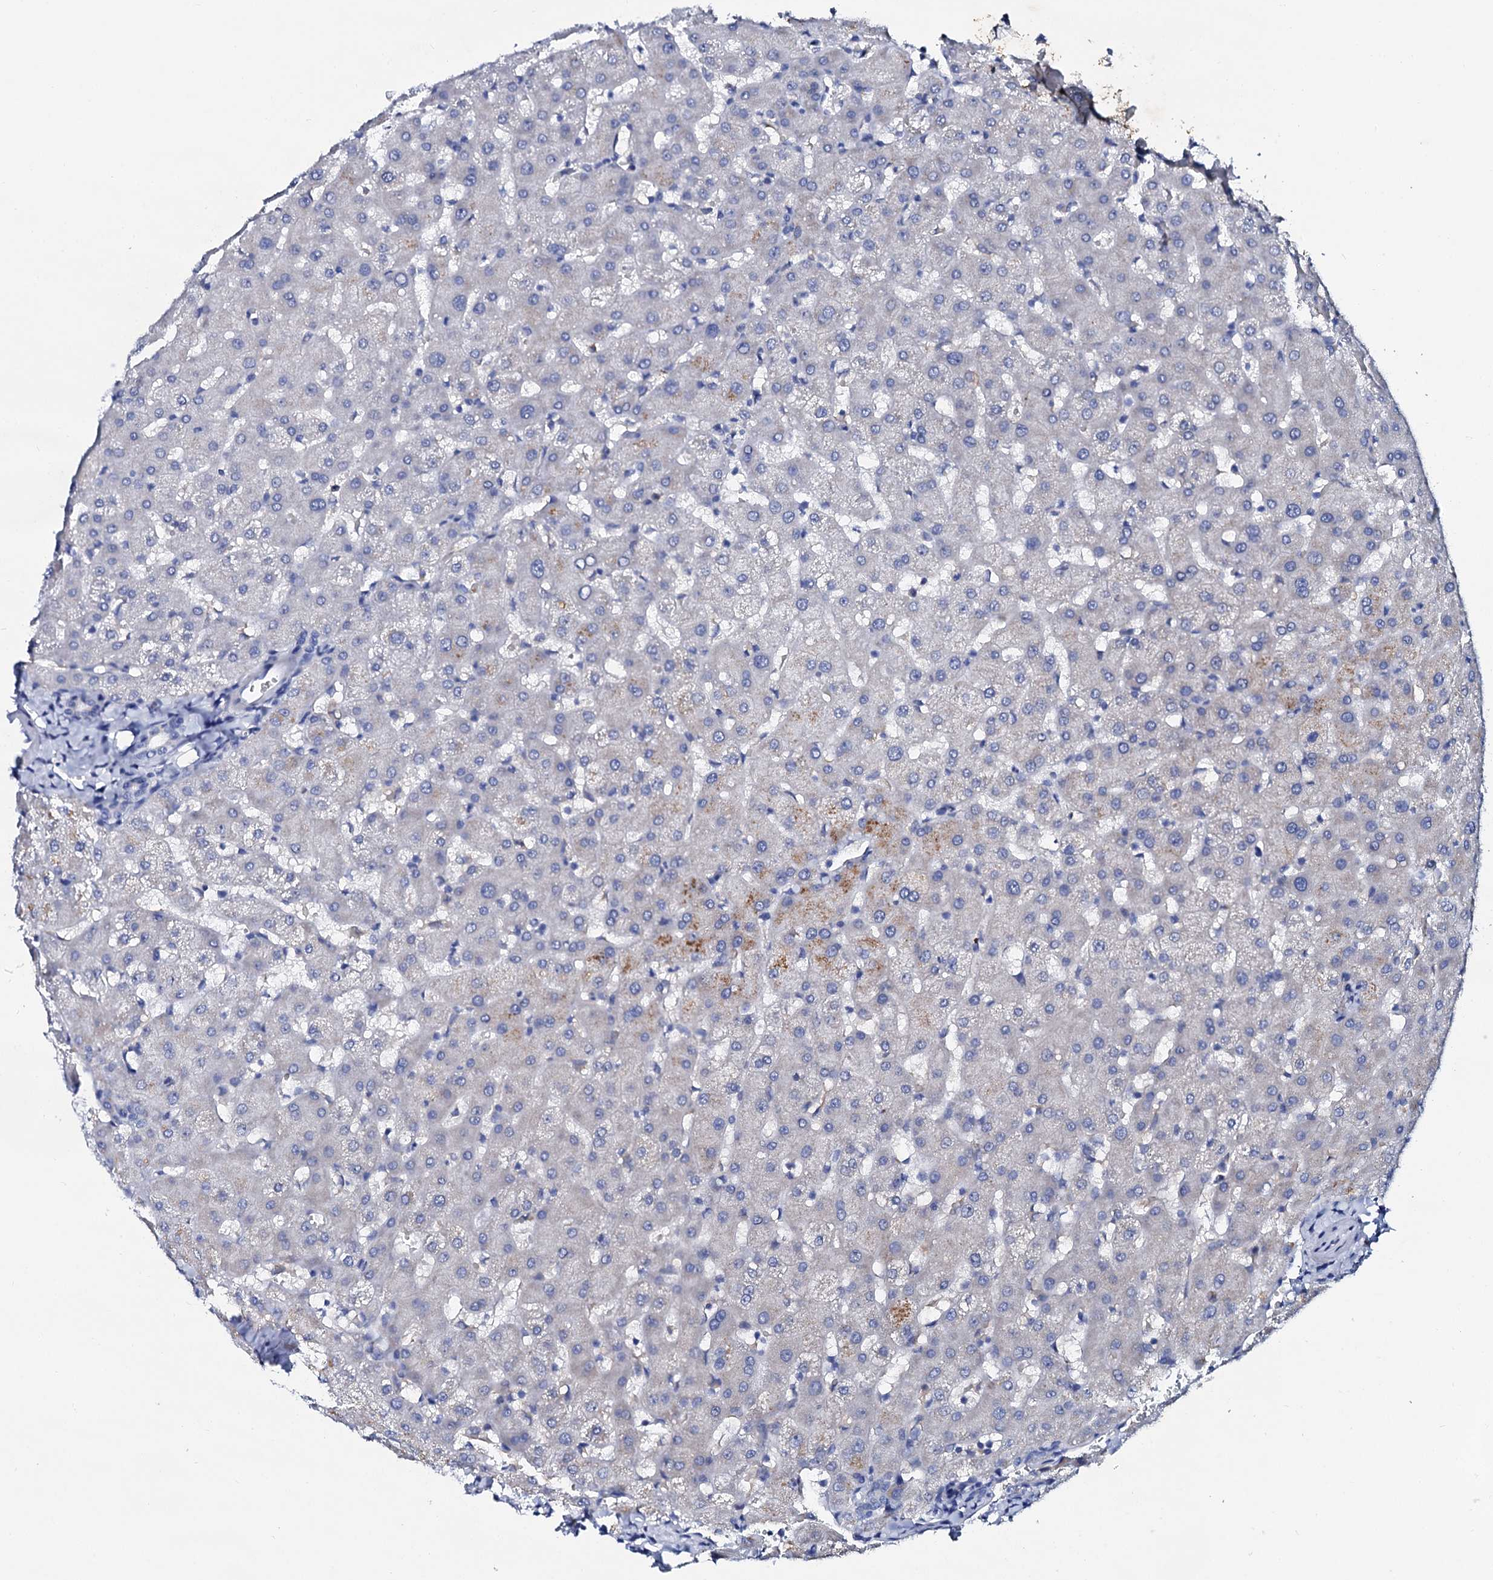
{"staining": {"intensity": "negative", "quantity": "none", "location": "none"}, "tissue": "liver", "cell_type": "Cholangiocytes", "image_type": "normal", "snomed": [{"axis": "morphology", "description": "Normal tissue, NOS"}, {"axis": "topography", "description": "Liver"}], "caption": "DAB (3,3'-diaminobenzidine) immunohistochemical staining of unremarkable human liver displays no significant expression in cholangiocytes.", "gene": "GLB1L3", "patient": {"sex": "female", "age": 63}}